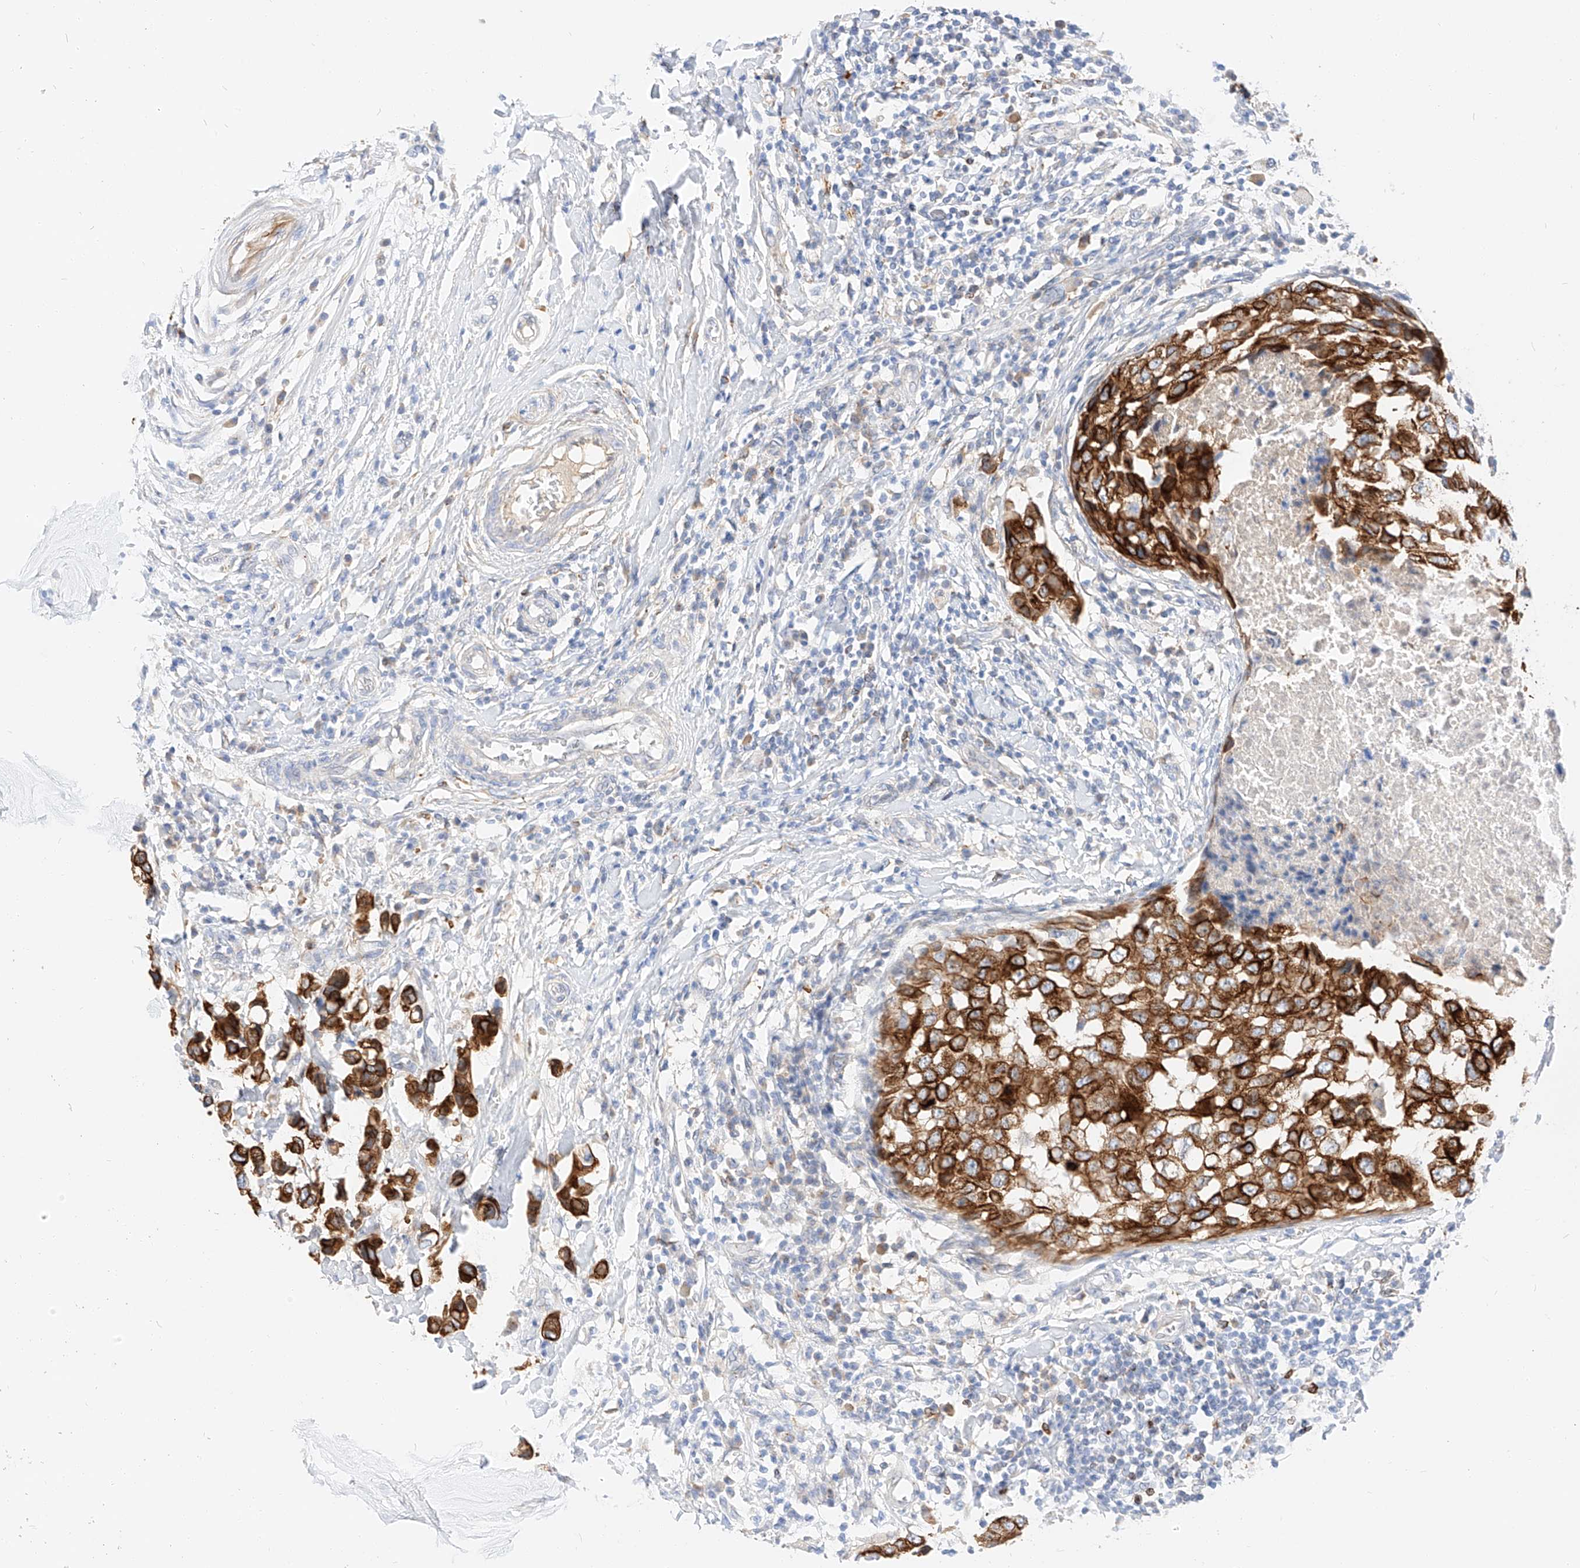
{"staining": {"intensity": "strong", "quantity": ">75%", "location": "cytoplasmic/membranous"}, "tissue": "breast cancer", "cell_type": "Tumor cells", "image_type": "cancer", "snomed": [{"axis": "morphology", "description": "Duct carcinoma"}, {"axis": "topography", "description": "Breast"}], "caption": "This histopathology image shows breast infiltrating ductal carcinoma stained with immunohistochemistry (IHC) to label a protein in brown. The cytoplasmic/membranous of tumor cells show strong positivity for the protein. Nuclei are counter-stained blue.", "gene": "MAP7", "patient": {"sex": "female", "age": 27}}